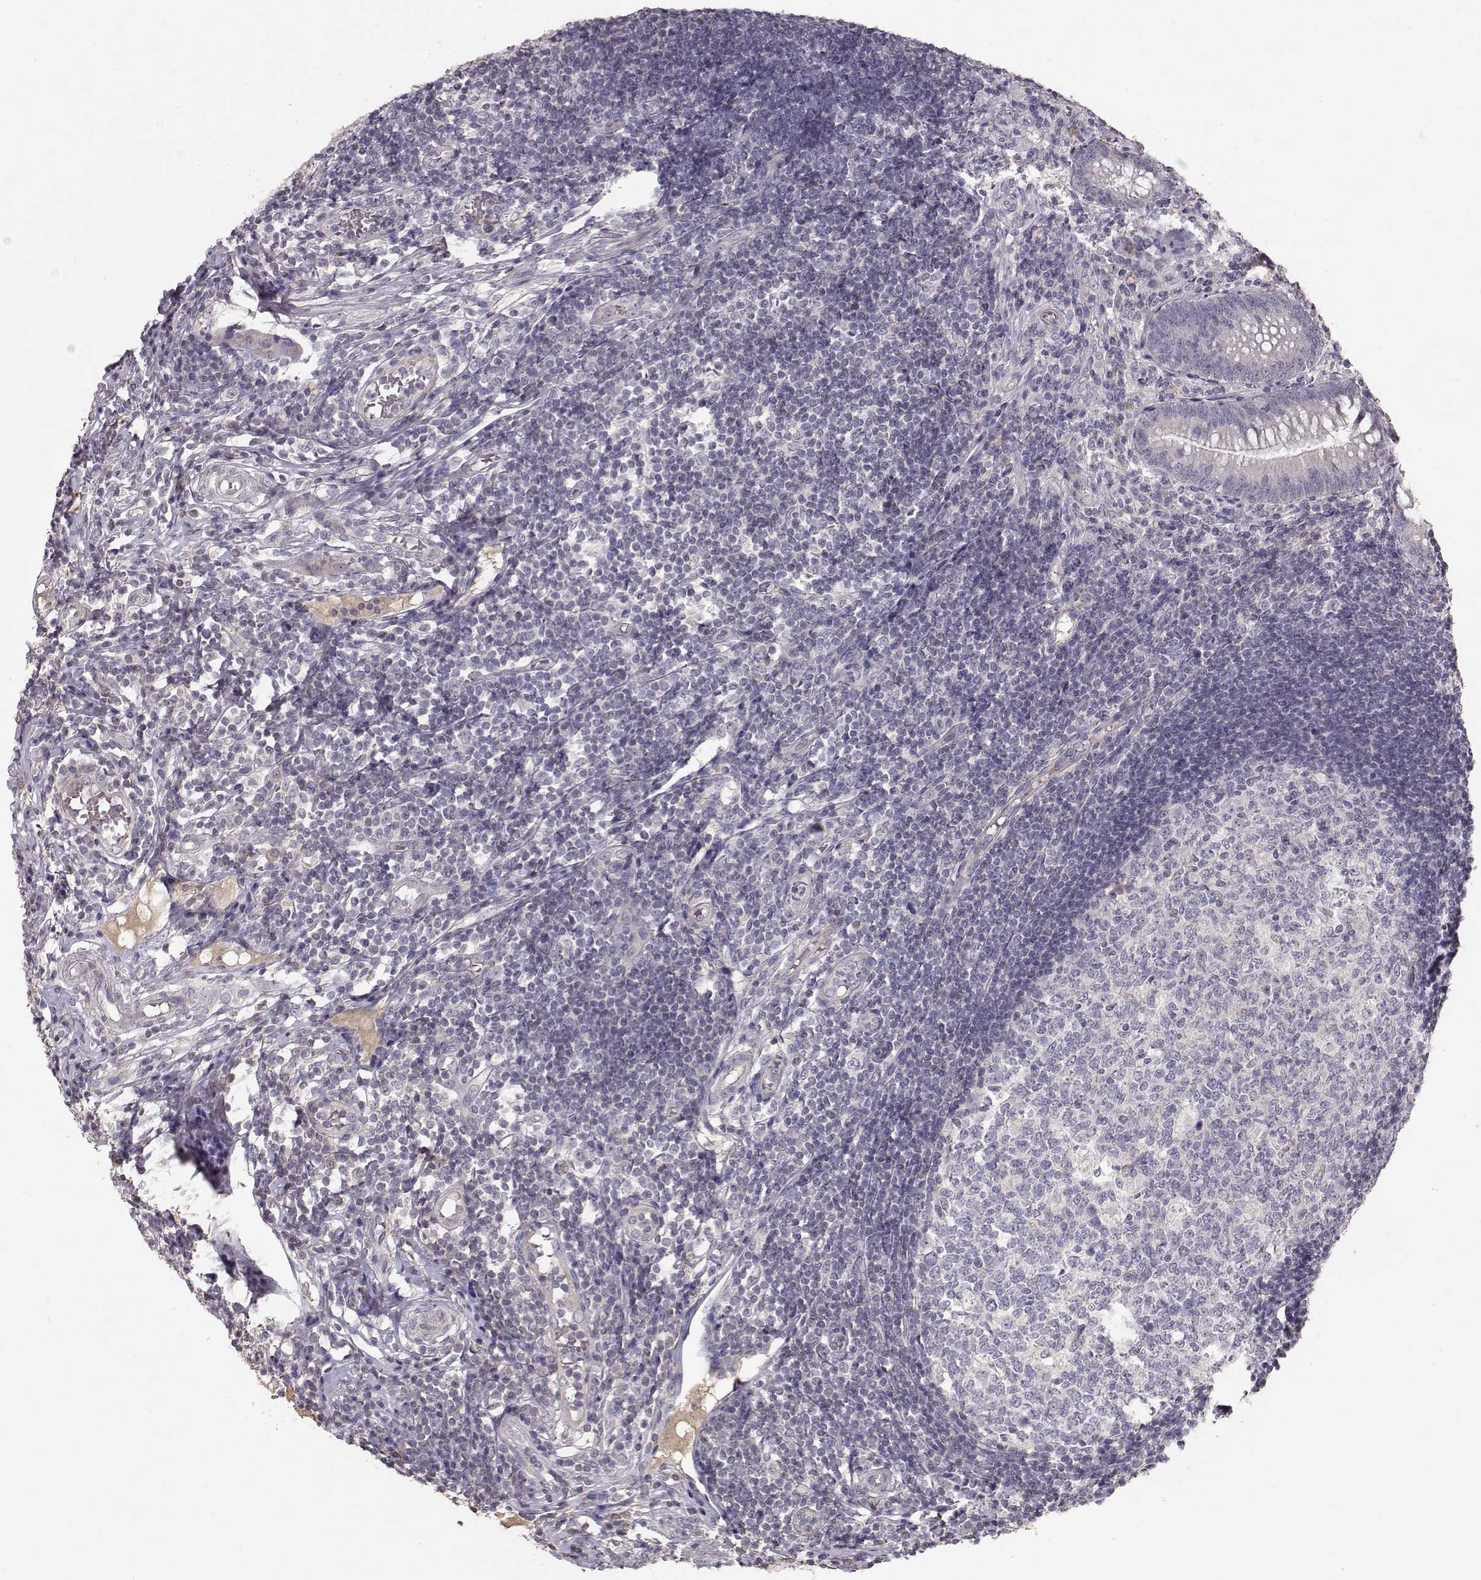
{"staining": {"intensity": "weak", "quantity": "<25%", "location": "cytoplasmic/membranous"}, "tissue": "appendix", "cell_type": "Glandular cells", "image_type": "normal", "snomed": [{"axis": "morphology", "description": "Normal tissue, NOS"}, {"axis": "morphology", "description": "Inflammation, NOS"}, {"axis": "topography", "description": "Appendix"}], "caption": "Immunohistochemical staining of unremarkable human appendix demonstrates no significant expression in glandular cells.", "gene": "PMCH", "patient": {"sex": "male", "age": 16}}